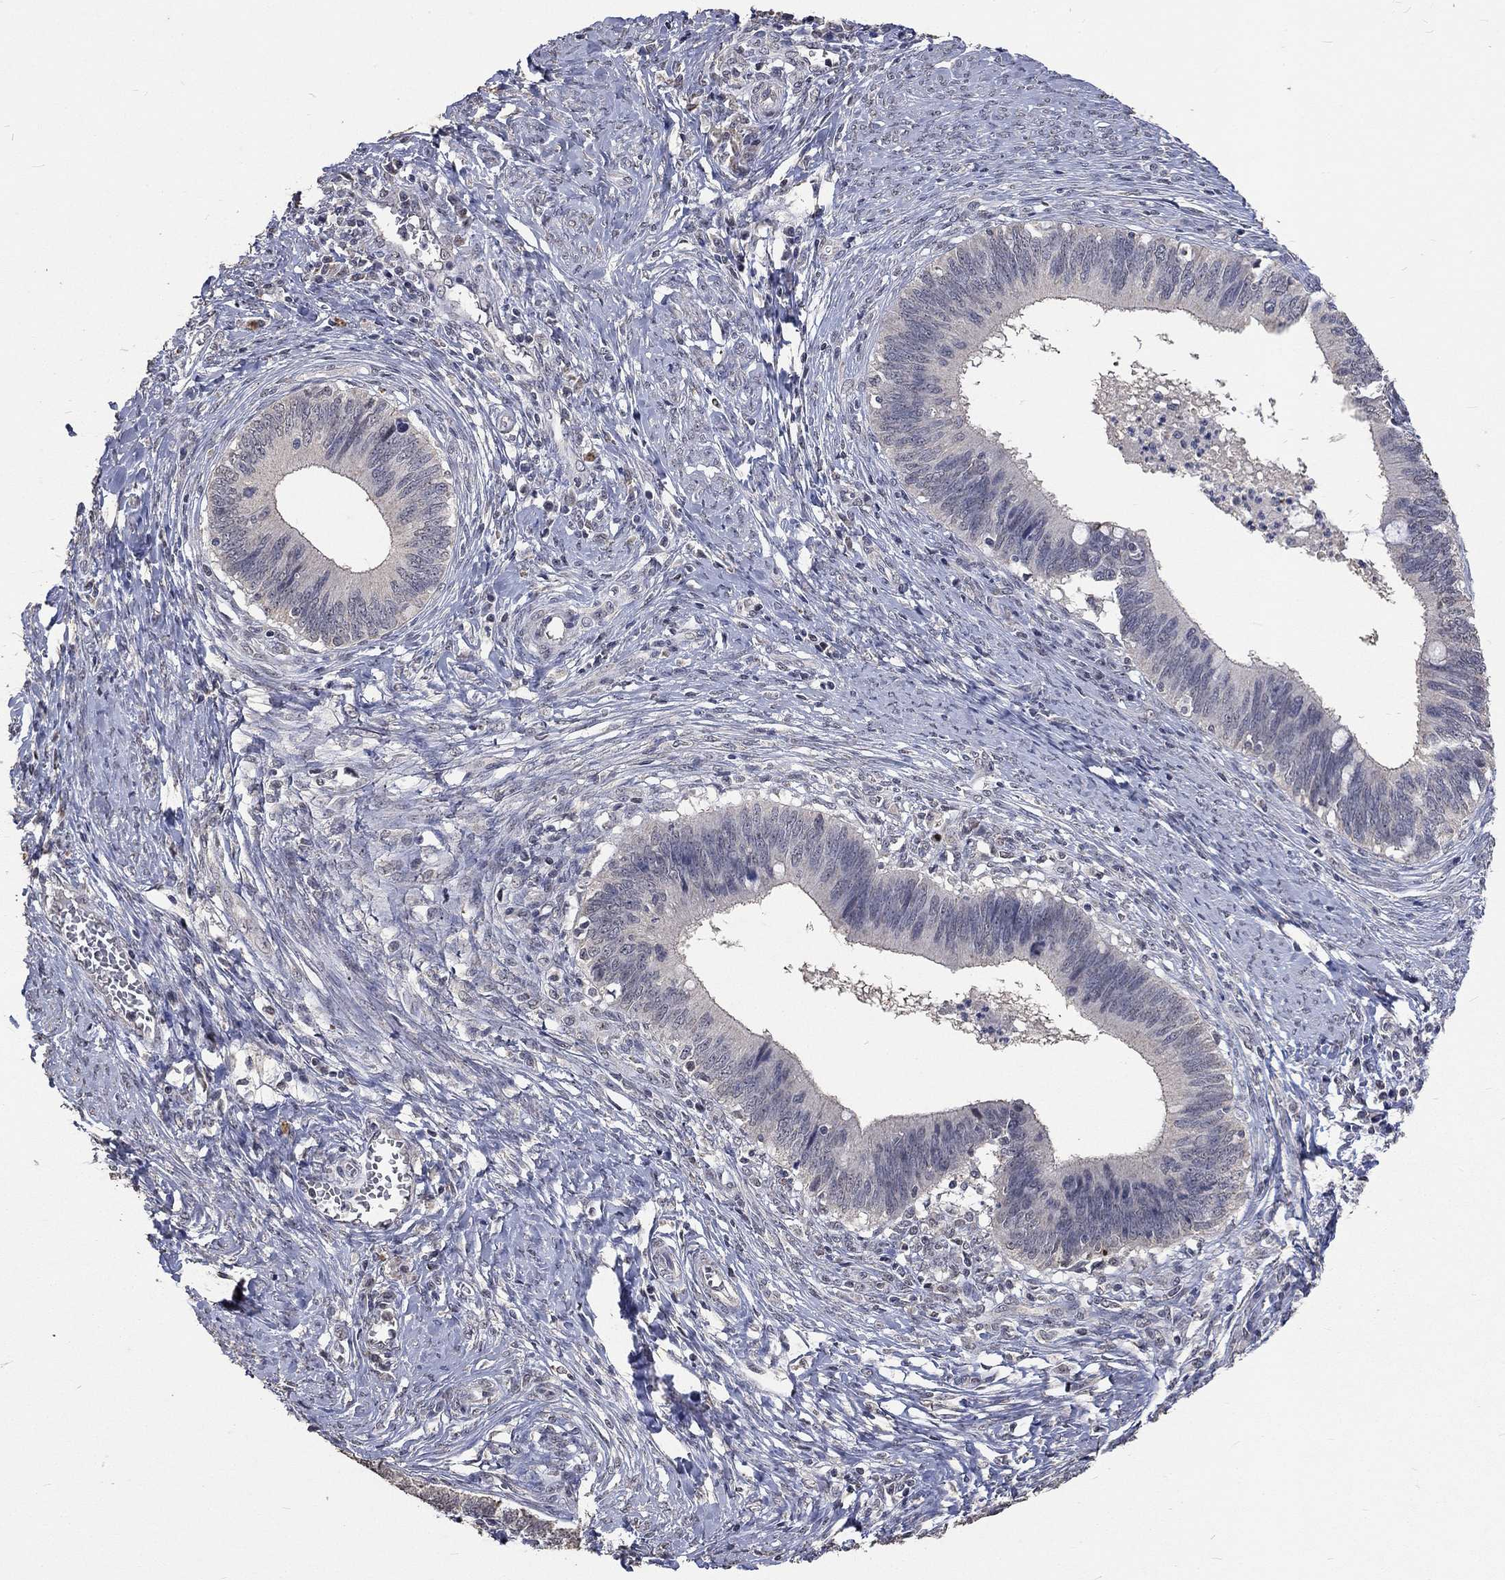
{"staining": {"intensity": "negative", "quantity": "none", "location": "none"}, "tissue": "cervical cancer", "cell_type": "Tumor cells", "image_type": "cancer", "snomed": [{"axis": "morphology", "description": "Adenocarcinoma, NOS"}, {"axis": "topography", "description": "Cervix"}], "caption": "There is no significant expression in tumor cells of cervical cancer (adenocarcinoma).", "gene": "SPATA33", "patient": {"sex": "female", "age": 42}}